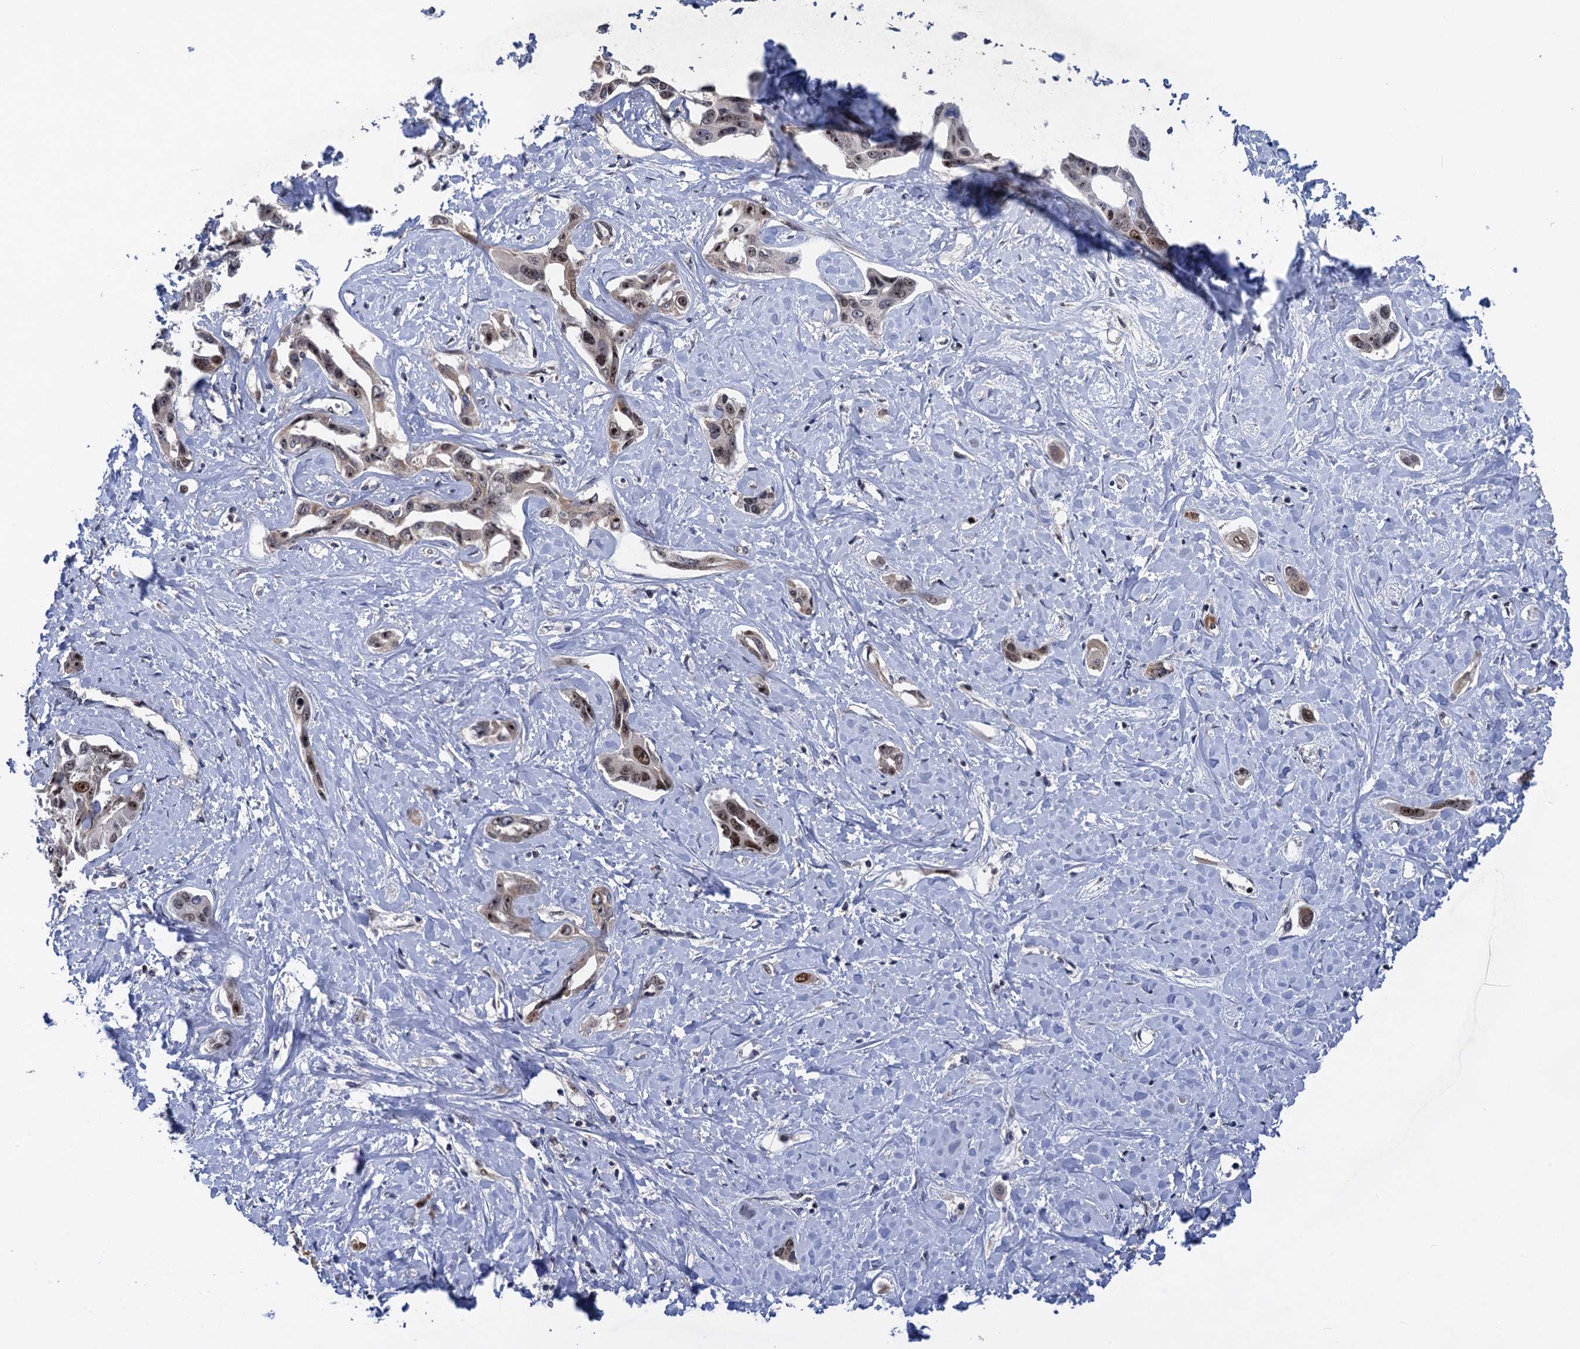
{"staining": {"intensity": "moderate", "quantity": "25%-75%", "location": "nuclear"}, "tissue": "liver cancer", "cell_type": "Tumor cells", "image_type": "cancer", "snomed": [{"axis": "morphology", "description": "Cholangiocarcinoma"}, {"axis": "topography", "description": "Liver"}], "caption": "Protein expression analysis of liver cancer demonstrates moderate nuclear expression in about 25%-75% of tumor cells.", "gene": "ZAR1L", "patient": {"sex": "male", "age": 59}}